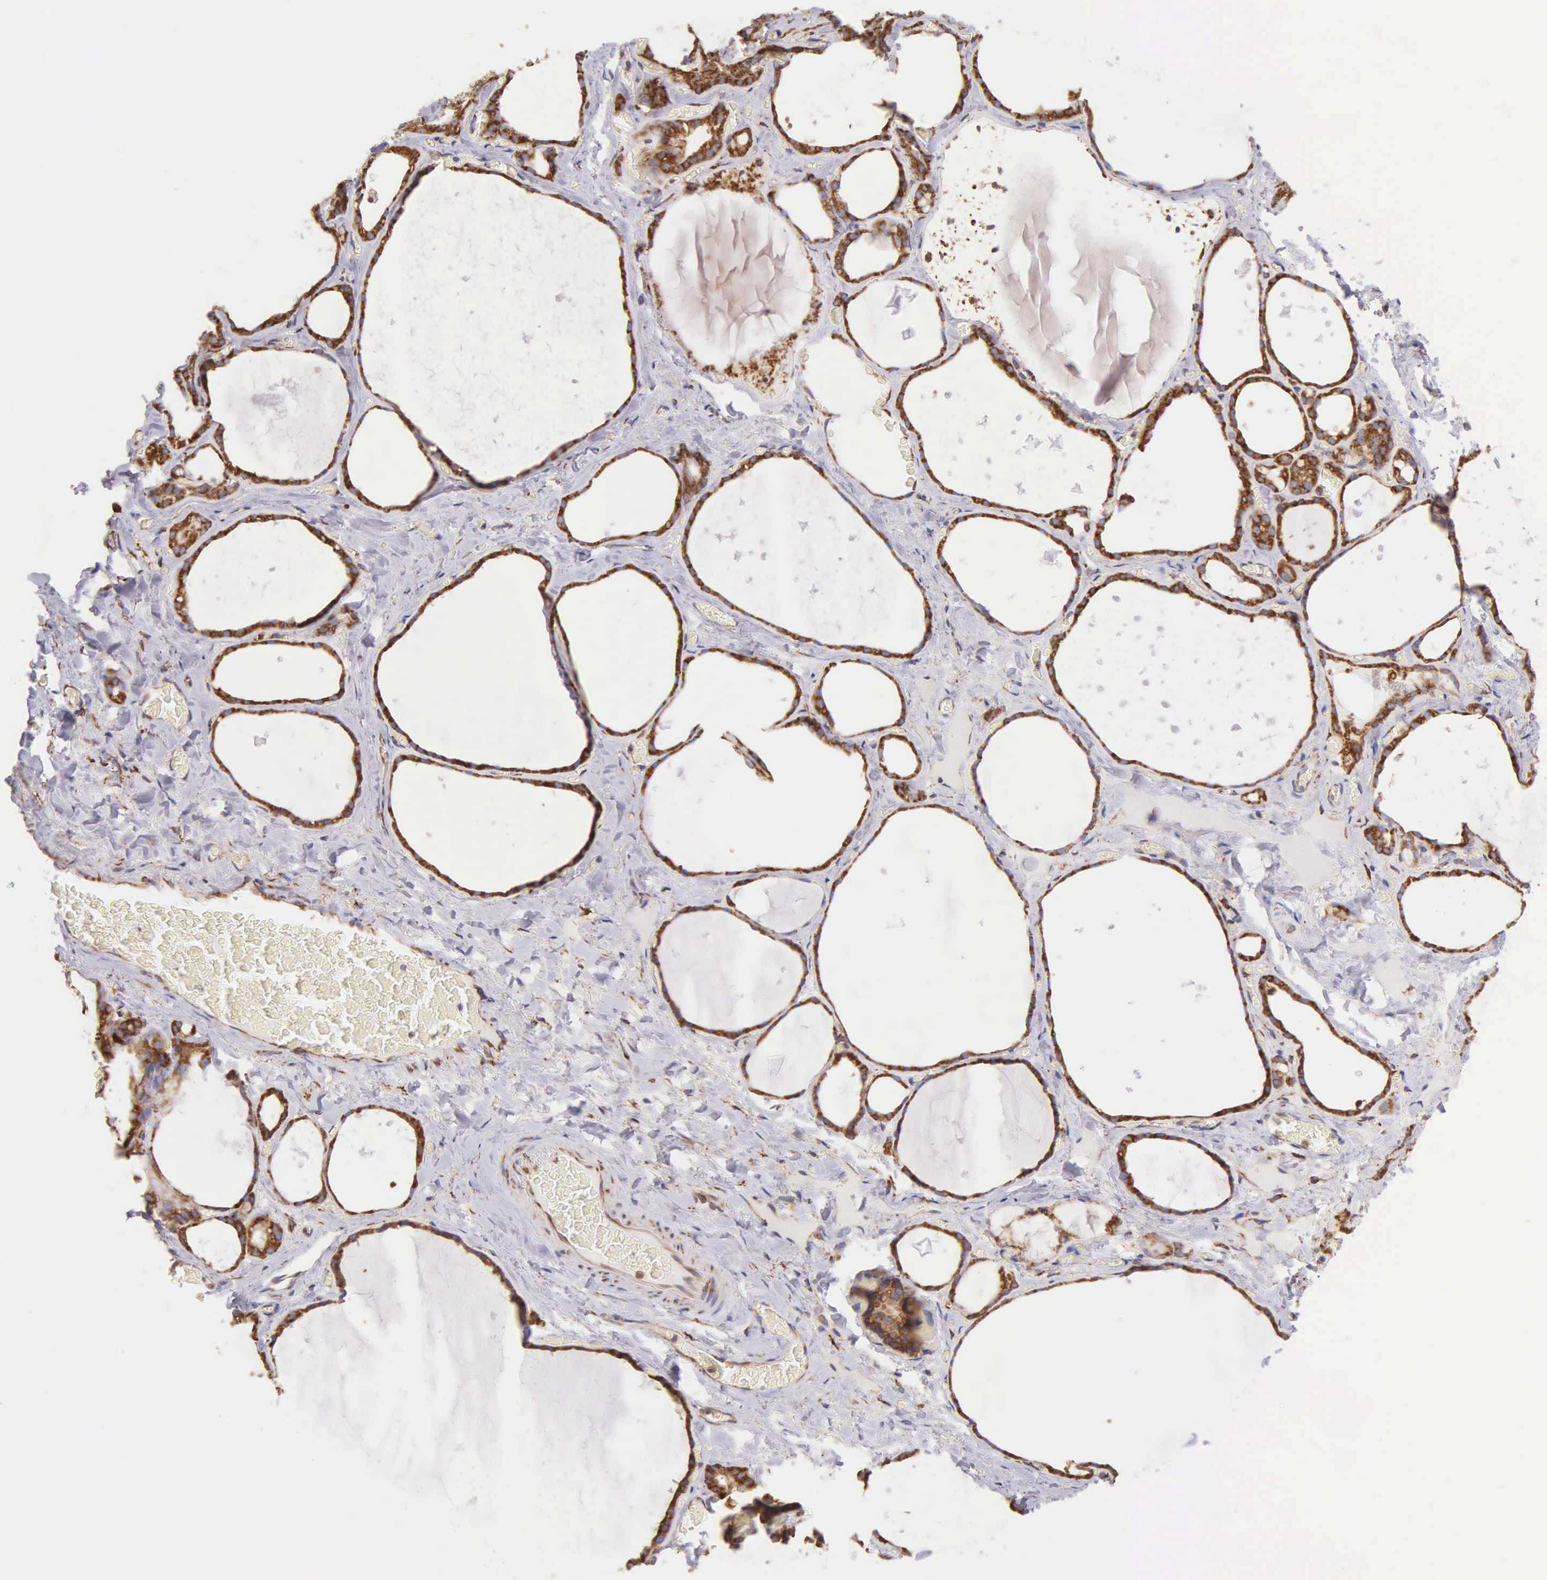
{"staining": {"intensity": "strong", "quantity": ">75%", "location": "cytoplasmic/membranous"}, "tissue": "thyroid gland", "cell_type": "Glandular cells", "image_type": "normal", "snomed": [{"axis": "morphology", "description": "Normal tissue, NOS"}, {"axis": "topography", "description": "Thyroid gland"}], "caption": "Immunohistochemistry micrograph of unremarkable thyroid gland: human thyroid gland stained using IHC shows high levels of strong protein expression localized specifically in the cytoplasmic/membranous of glandular cells, appearing as a cytoplasmic/membranous brown color.", "gene": "CKAP4", "patient": {"sex": "male", "age": 76}}